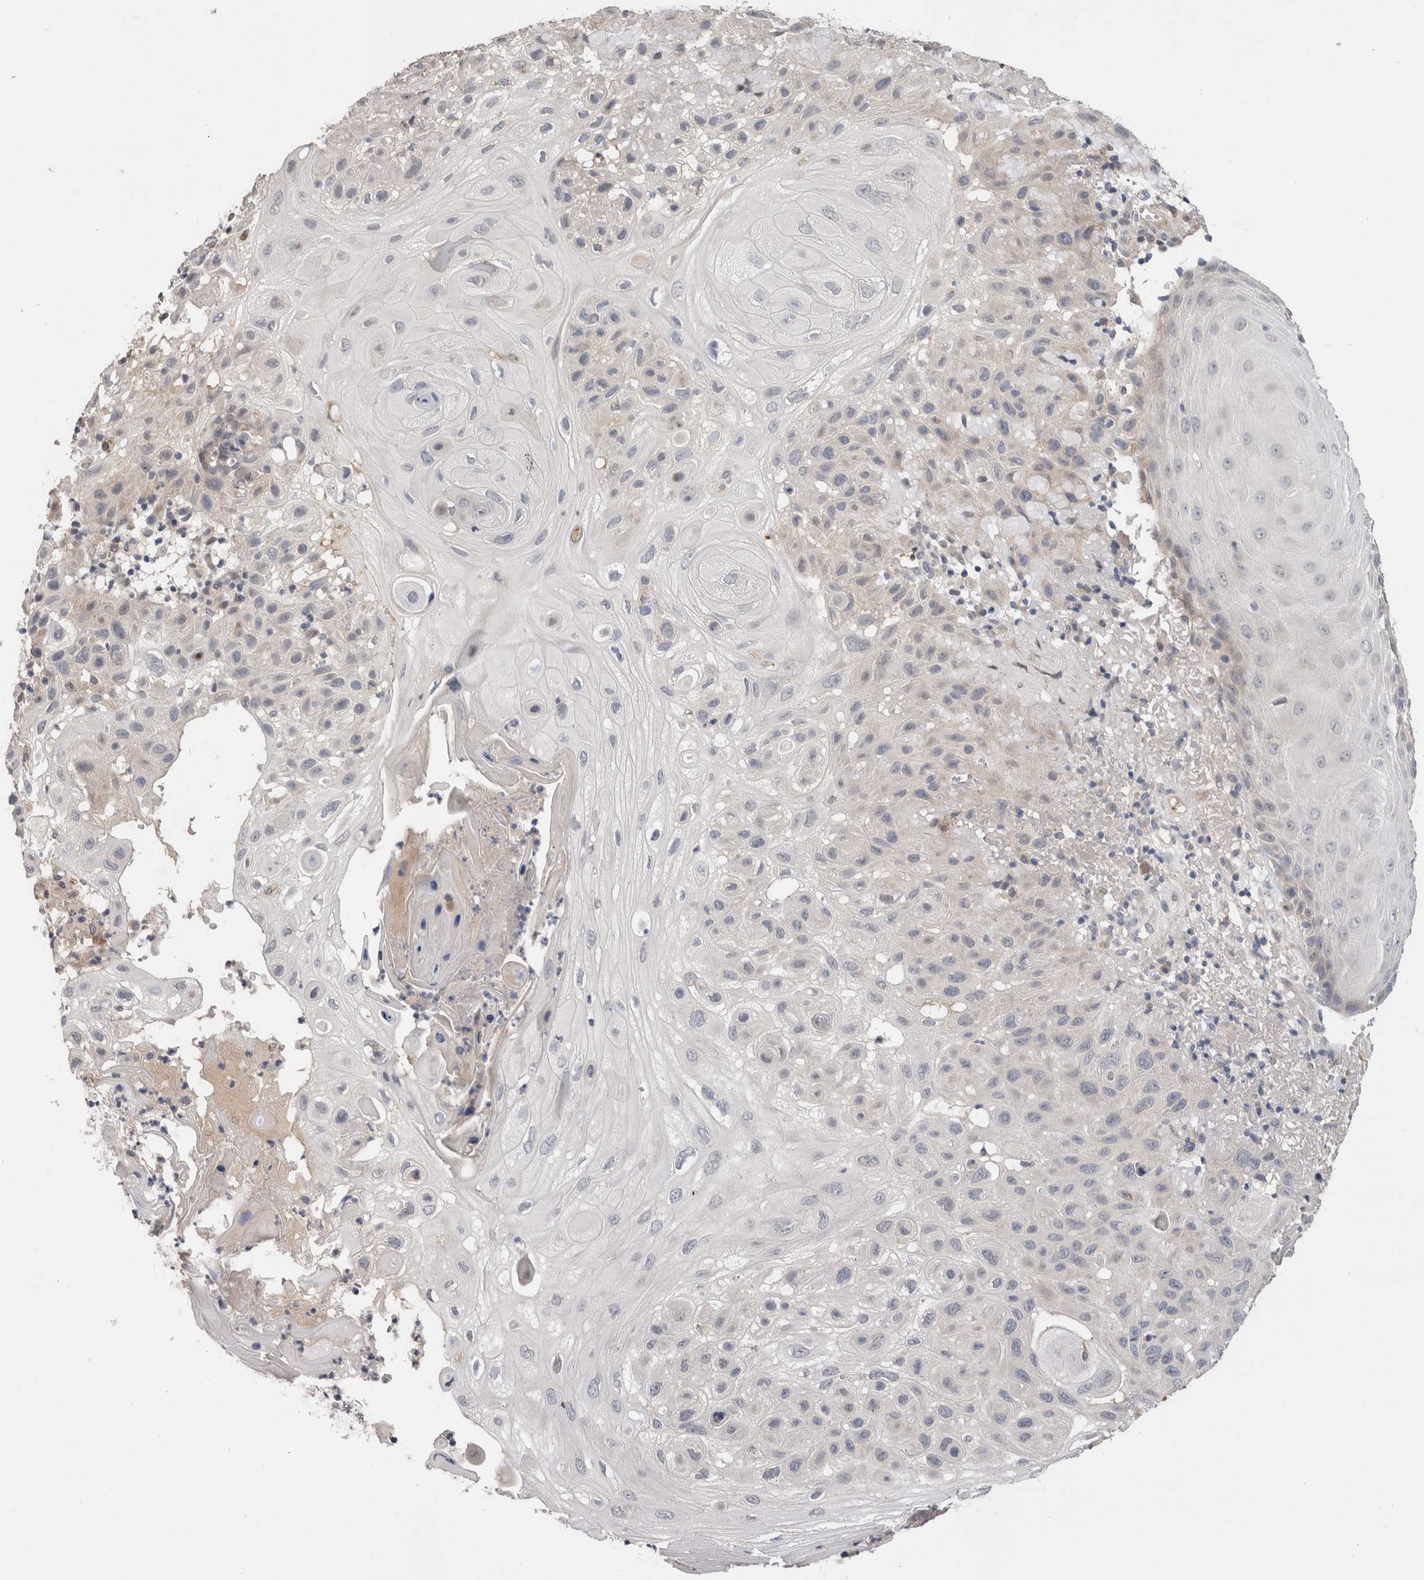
{"staining": {"intensity": "negative", "quantity": "none", "location": "none"}, "tissue": "skin cancer", "cell_type": "Tumor cells", "image_type": "cancer", "snomed": [{"axis": "morphology", "description": "Normal tissue, NOS"}, {"axis": "morphology", "description": "Squamous cell carcinoma, NOS"}, {"axis": "topography", "description": "Skin"}], "caption": "Tumor cells are negative for brown protein staining in squamous cell carcinoma (skin).", "gene": "CRYBG1", "patient": {"sex": "female", "age": 96}}